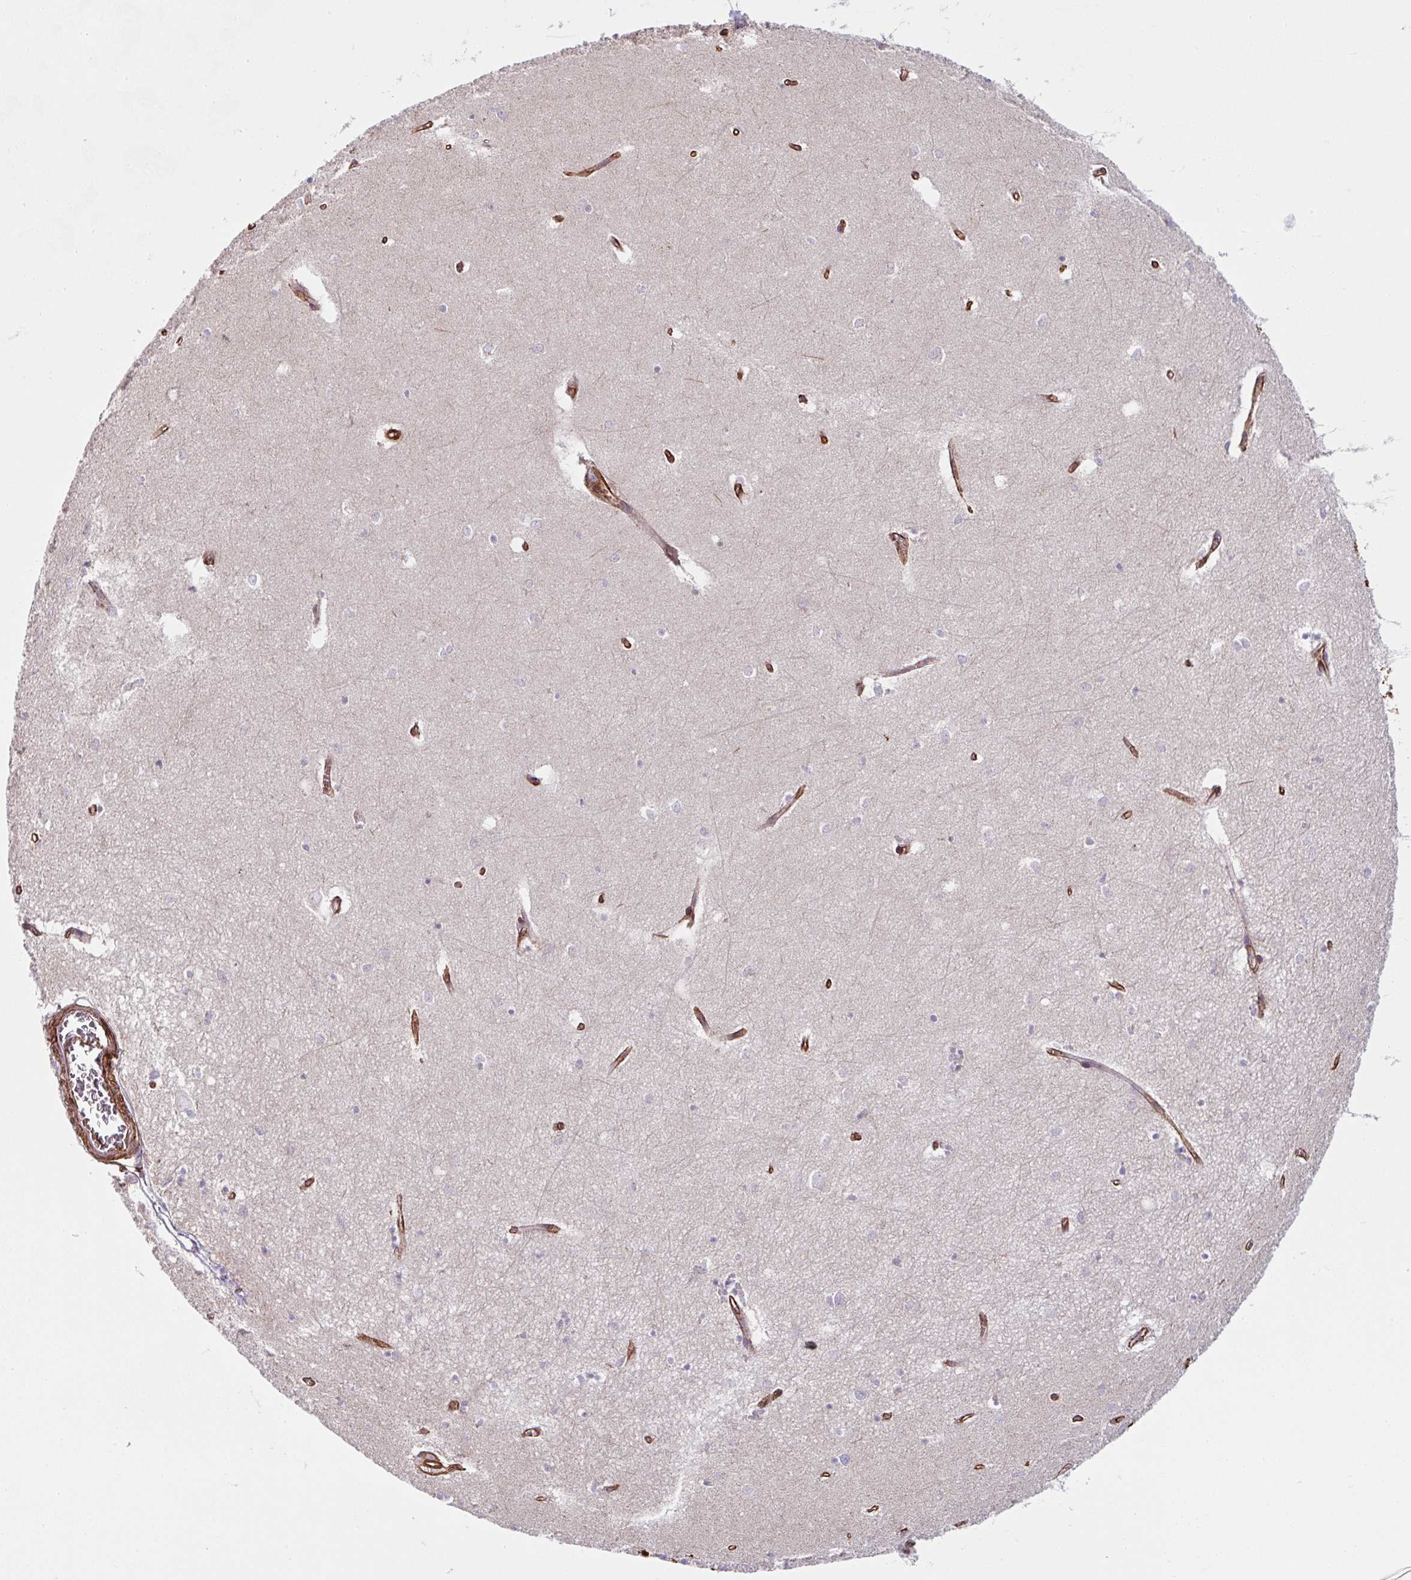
{"staining": {"intensity": "negative", "quantity": "none", "location": "none"}, "tissue": "hippocampus", "cell_type": "Glial cells", "image_type": "normal", "snomed": [{"axis": "morphology", "description": "Normal tissue, NOS"}, {"axis": "topography", "description": "Hippocampus"}], "caption": "This is a photomicrograph of immunohistochemistry (IHC) staining of normal hippocampus, which shows no expression in glial cells.", "gene": "ANKUB1", "patient": {"sex": "female", "age": 64}}